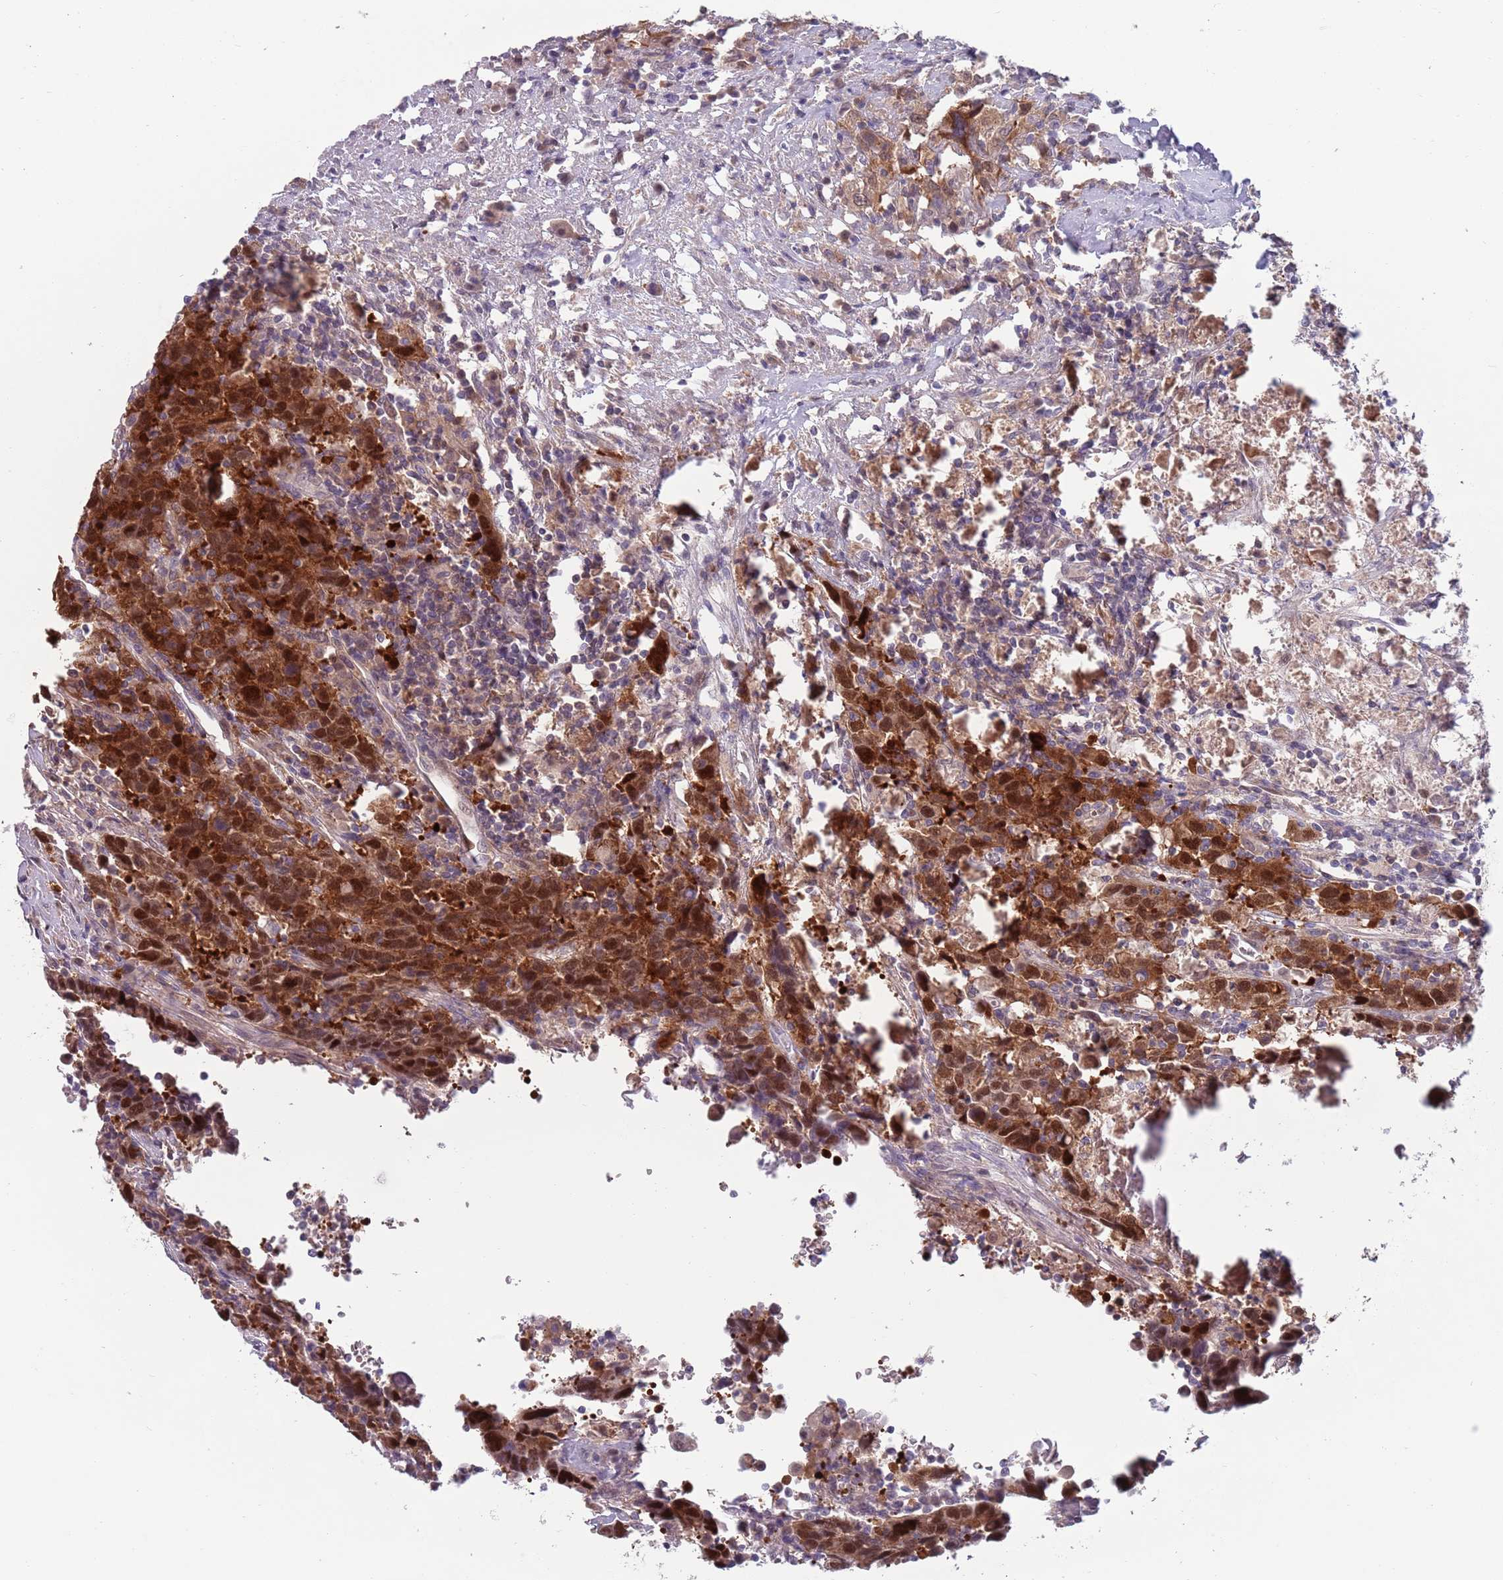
{"staining": {"intensity": "strong", "quantity": "25%-75%", "location": "cytoplasmic/membranous,nuclear"}, "tissue": "urothelial cancer", "cell_type": "Tumor cells", "image_type": "cancer", "snomed": [{"axis": "morphology", "description": "Urothelial carcinoma, High grade"}, {"axis": "topography", "description": "Urinary bladder"}], "caption": "A high amount of strong cytoplasmic/membranous and nuclear staining is seen in approximately 25%-75% of tumor cells in urothelial carcinoma (high-grade) tissue. (Stains: DAB in brown, nuclei in blue, Microscopy: brightfield microscopy at high magnification).", "gene": "CLNS1A", "patient": {"sex": "male", "age": 61}}